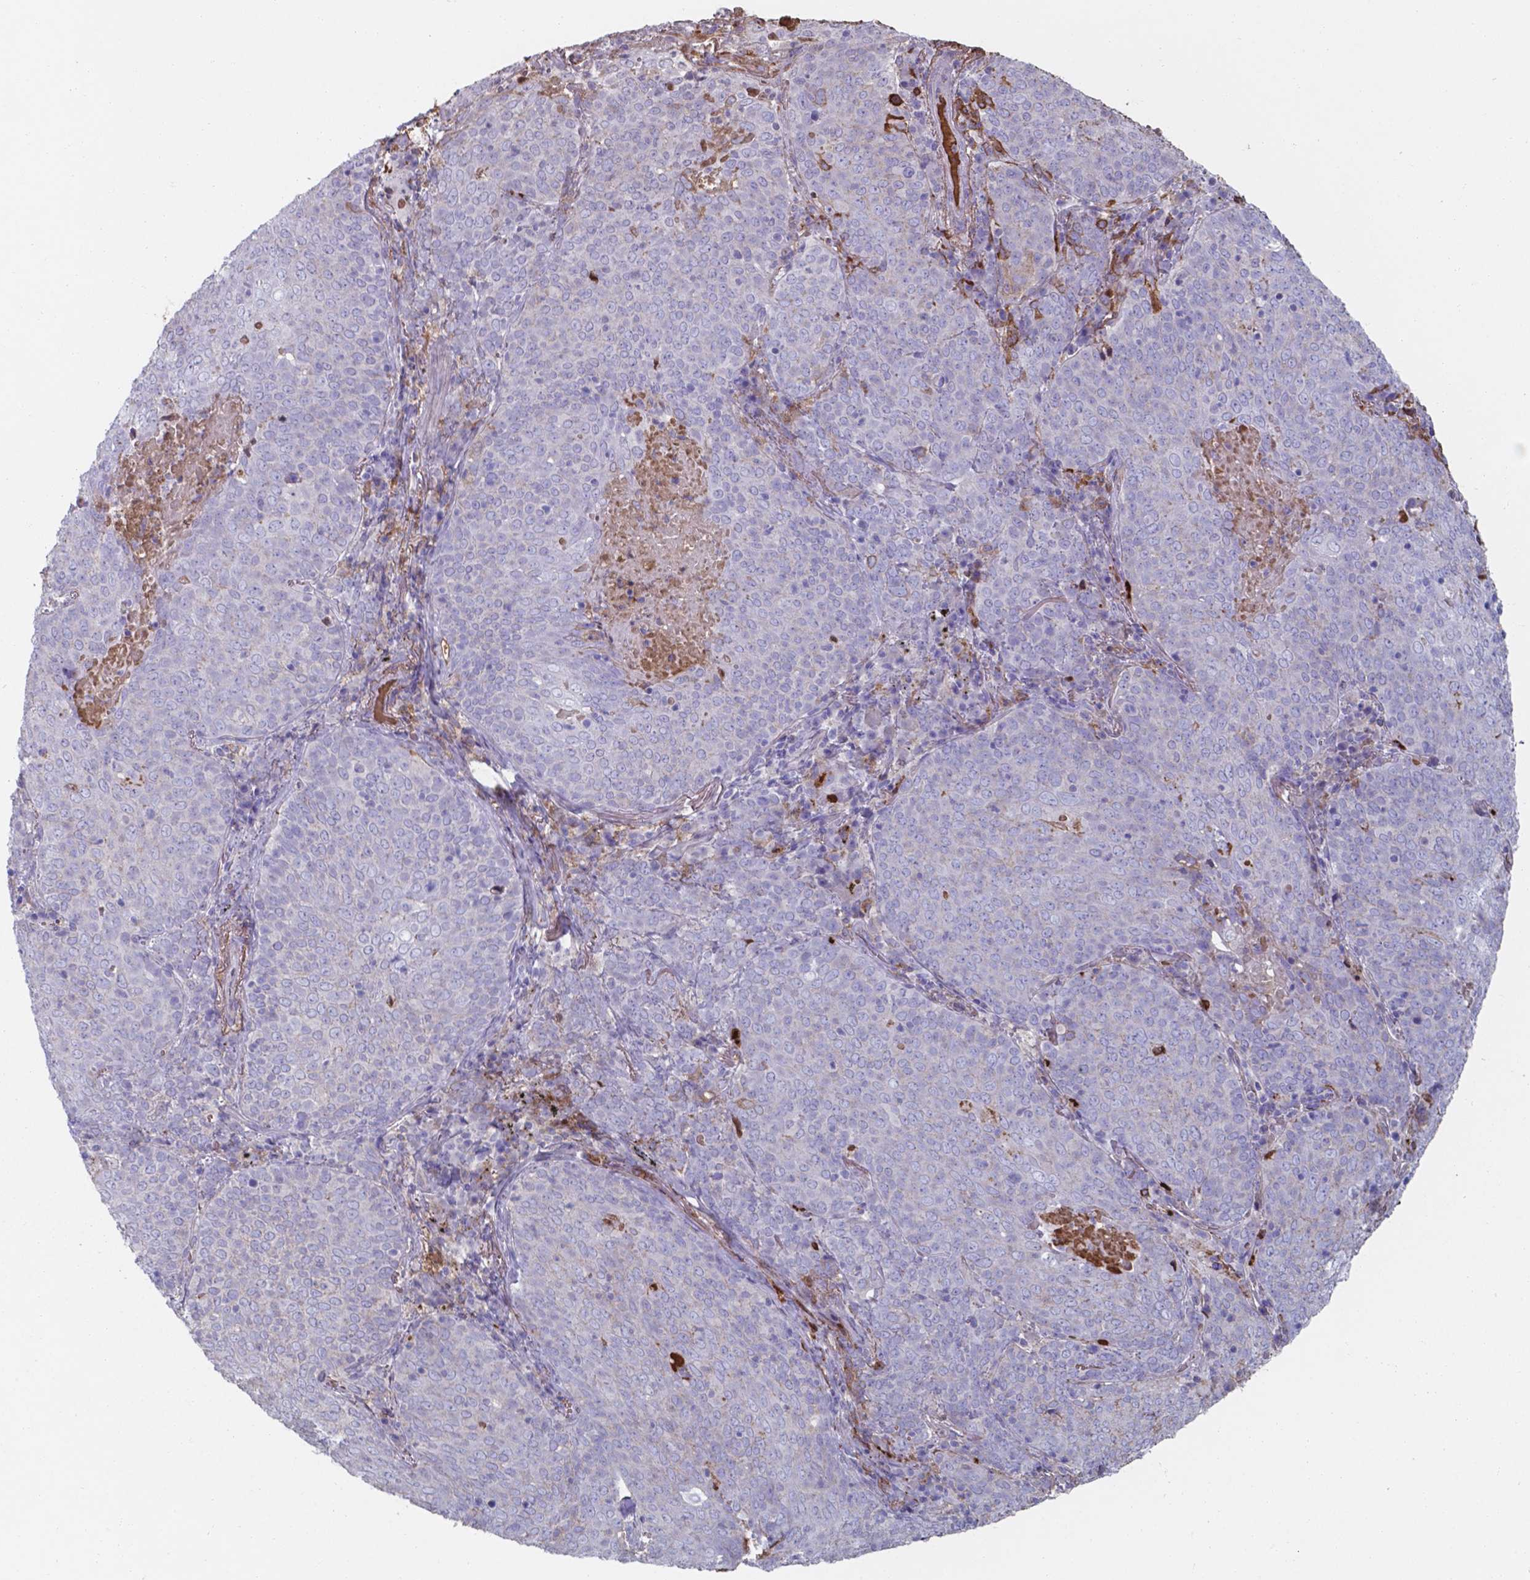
{"staining": {"intensity": "negative", "quantity": "none", "location": "none"}, "tissue": "lung cancer", "cell_type": "Tumor cells", "image_type": "cancer", "snomed": [{"axis": "morphology", "description": "Squamous cell carcinoma, NOS"}, {"axis": "topography", "description": "Lung"}], "caption": "Human lung cancer (squamous cell carcinoma) stained for a protein using immunohistochemistry (IHC) reveals no positivity in tumor cells.", "gene": "SERPINA1", "patient": {"sex": "male", "age": 82}}